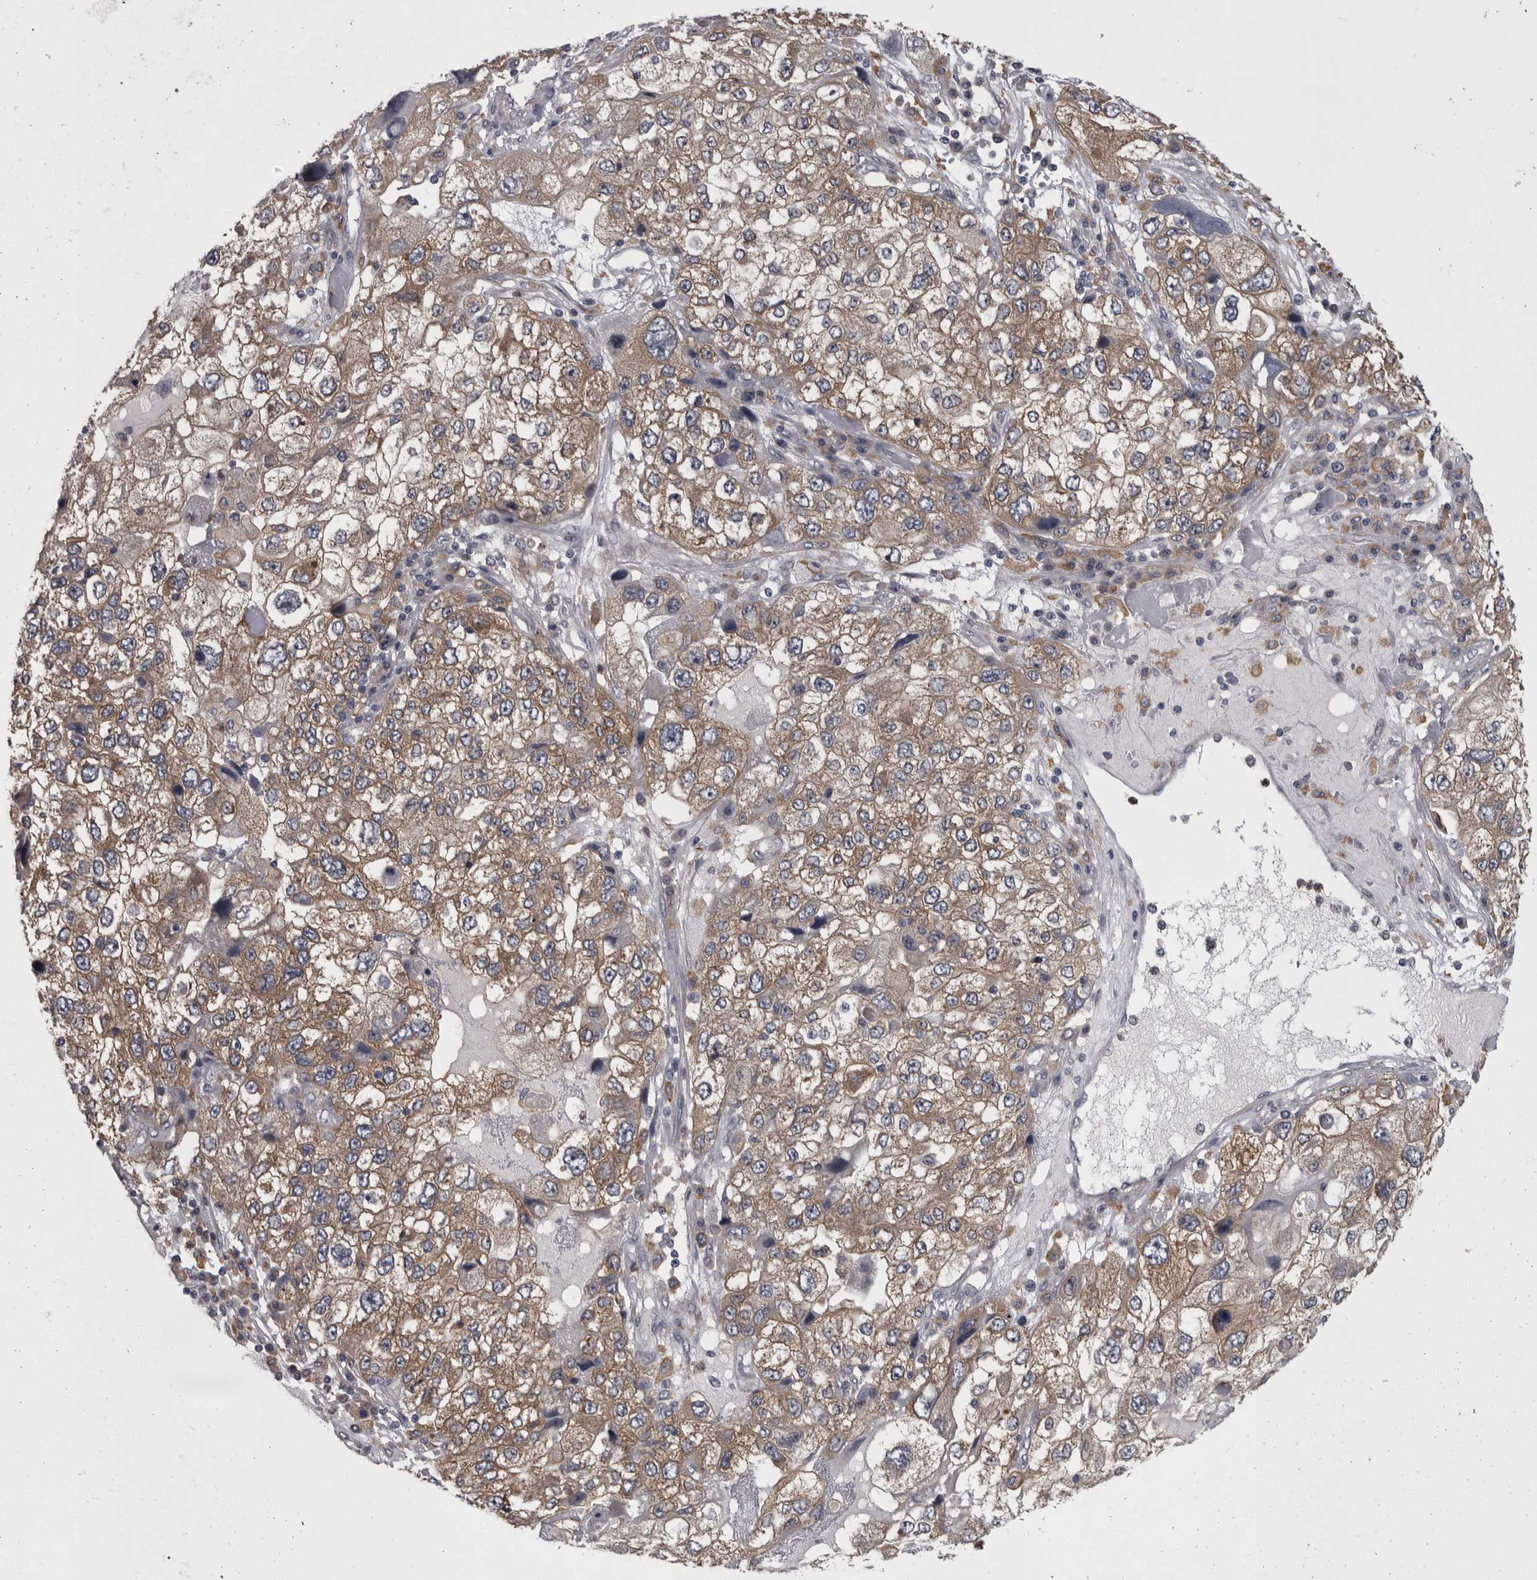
{"staining": {"intensity": "weak", "quantity": ">75%", "location": "cytoplasmic/membranous"}, "tissue": "endometrial cancer", "cell_type": "Tumor cells", "image_type": "cancer", "snomed": [{"axis": "morphology", "description": "Adenocarcinoma, NOS"}, {"axis": "topography", "description": "Endometrium"}], "caption": "DAB immunohistochemical staining of adenocarcinoma (endometrial) shows weak cytoplasmic/membranous protein positivity in approximately >75% of tumor cells.", "gene": "PRKCI", "patient": {"sex": "female", "age": 49}}